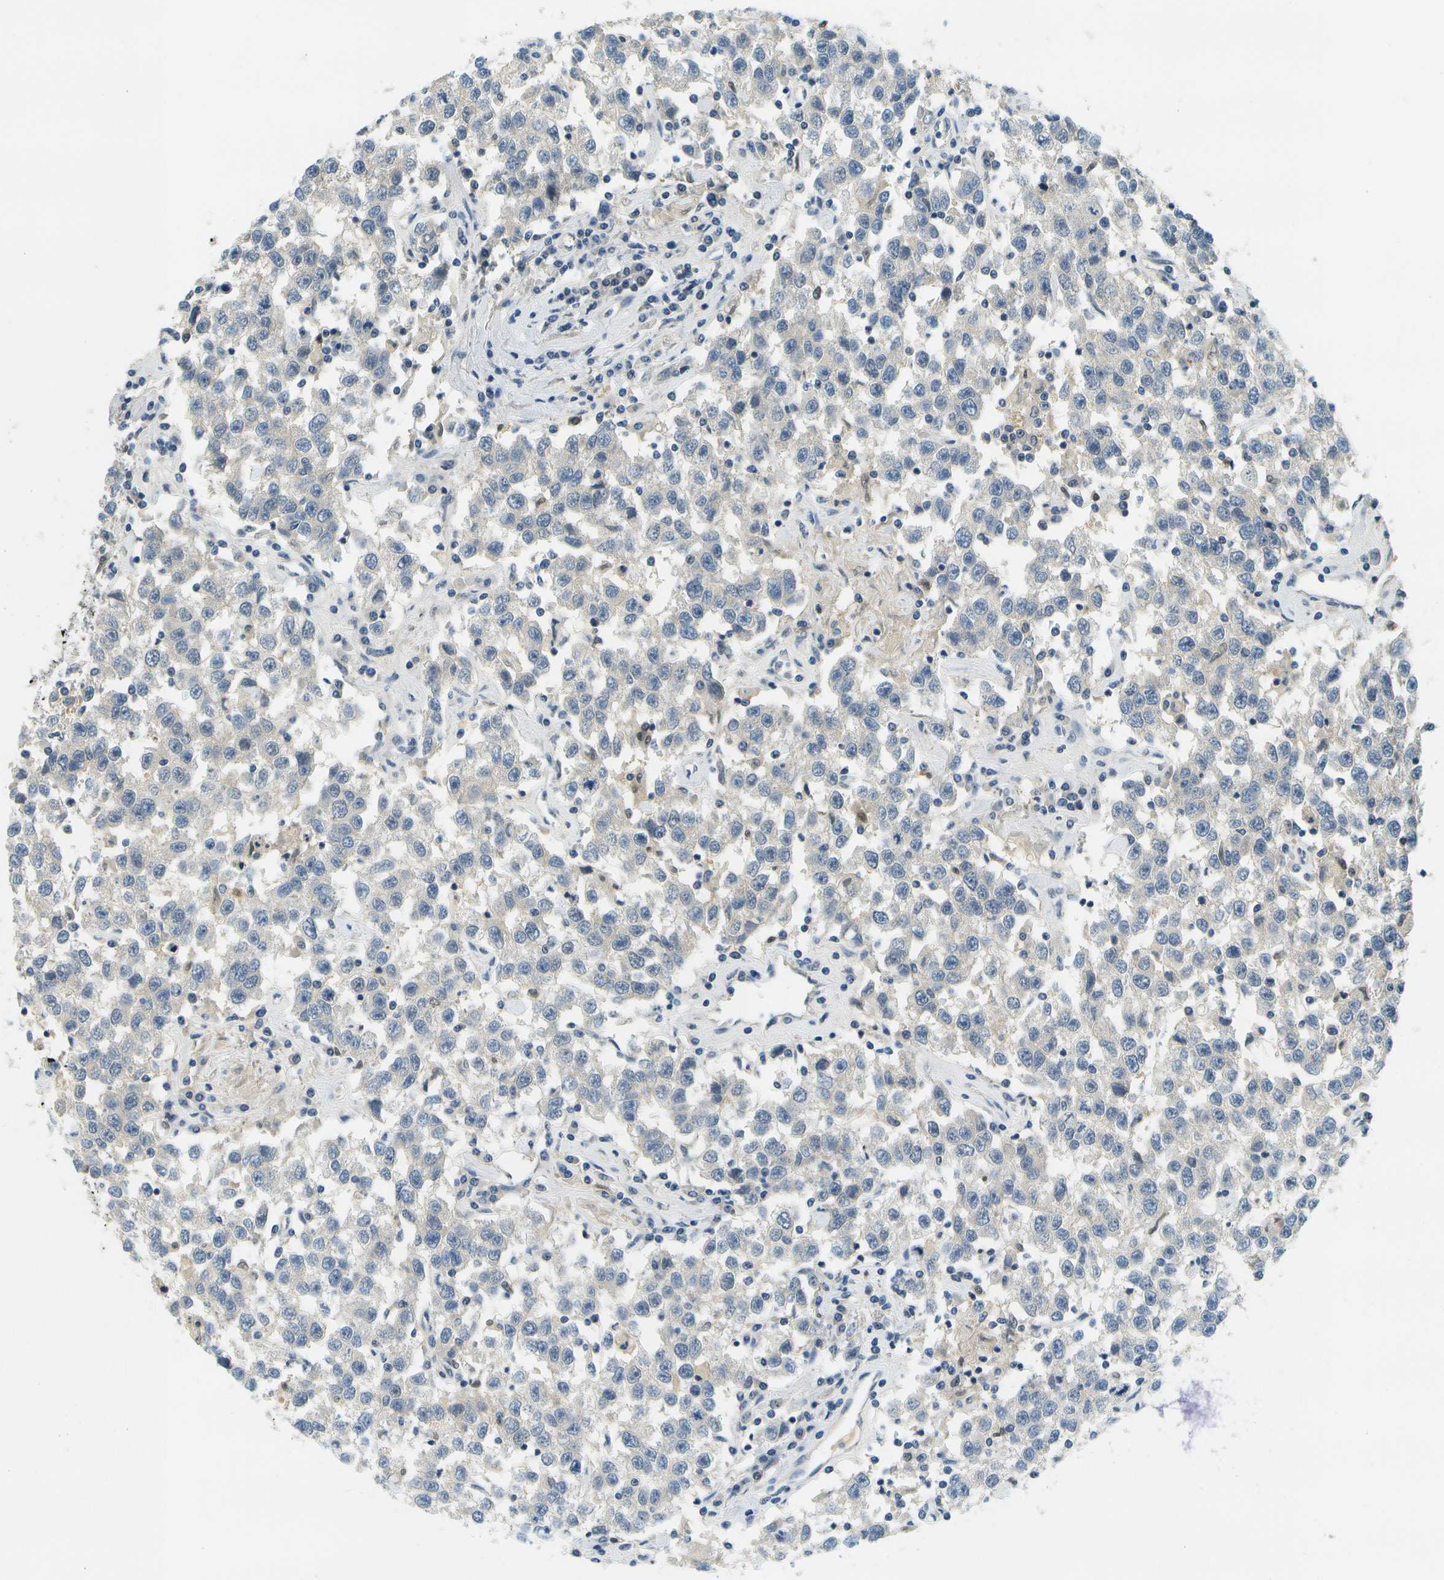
{"staining": {"intensity": "negative", "quantity": "none", "location": "none"}, "tissue": "testis cancer", "cell_type": "Tumor cells", "image_type": "cancer", "snomed": [{"axis": "morphology", "description": "Seminoma, NOS"}, {"axis": "topography", "description": "Testis"}], "caption": "IHC of human seminoma (testis) shows no positivity in tumor cells.", "gene": "RASGRP2", "patient": {"sex": "male", "age": 41}}